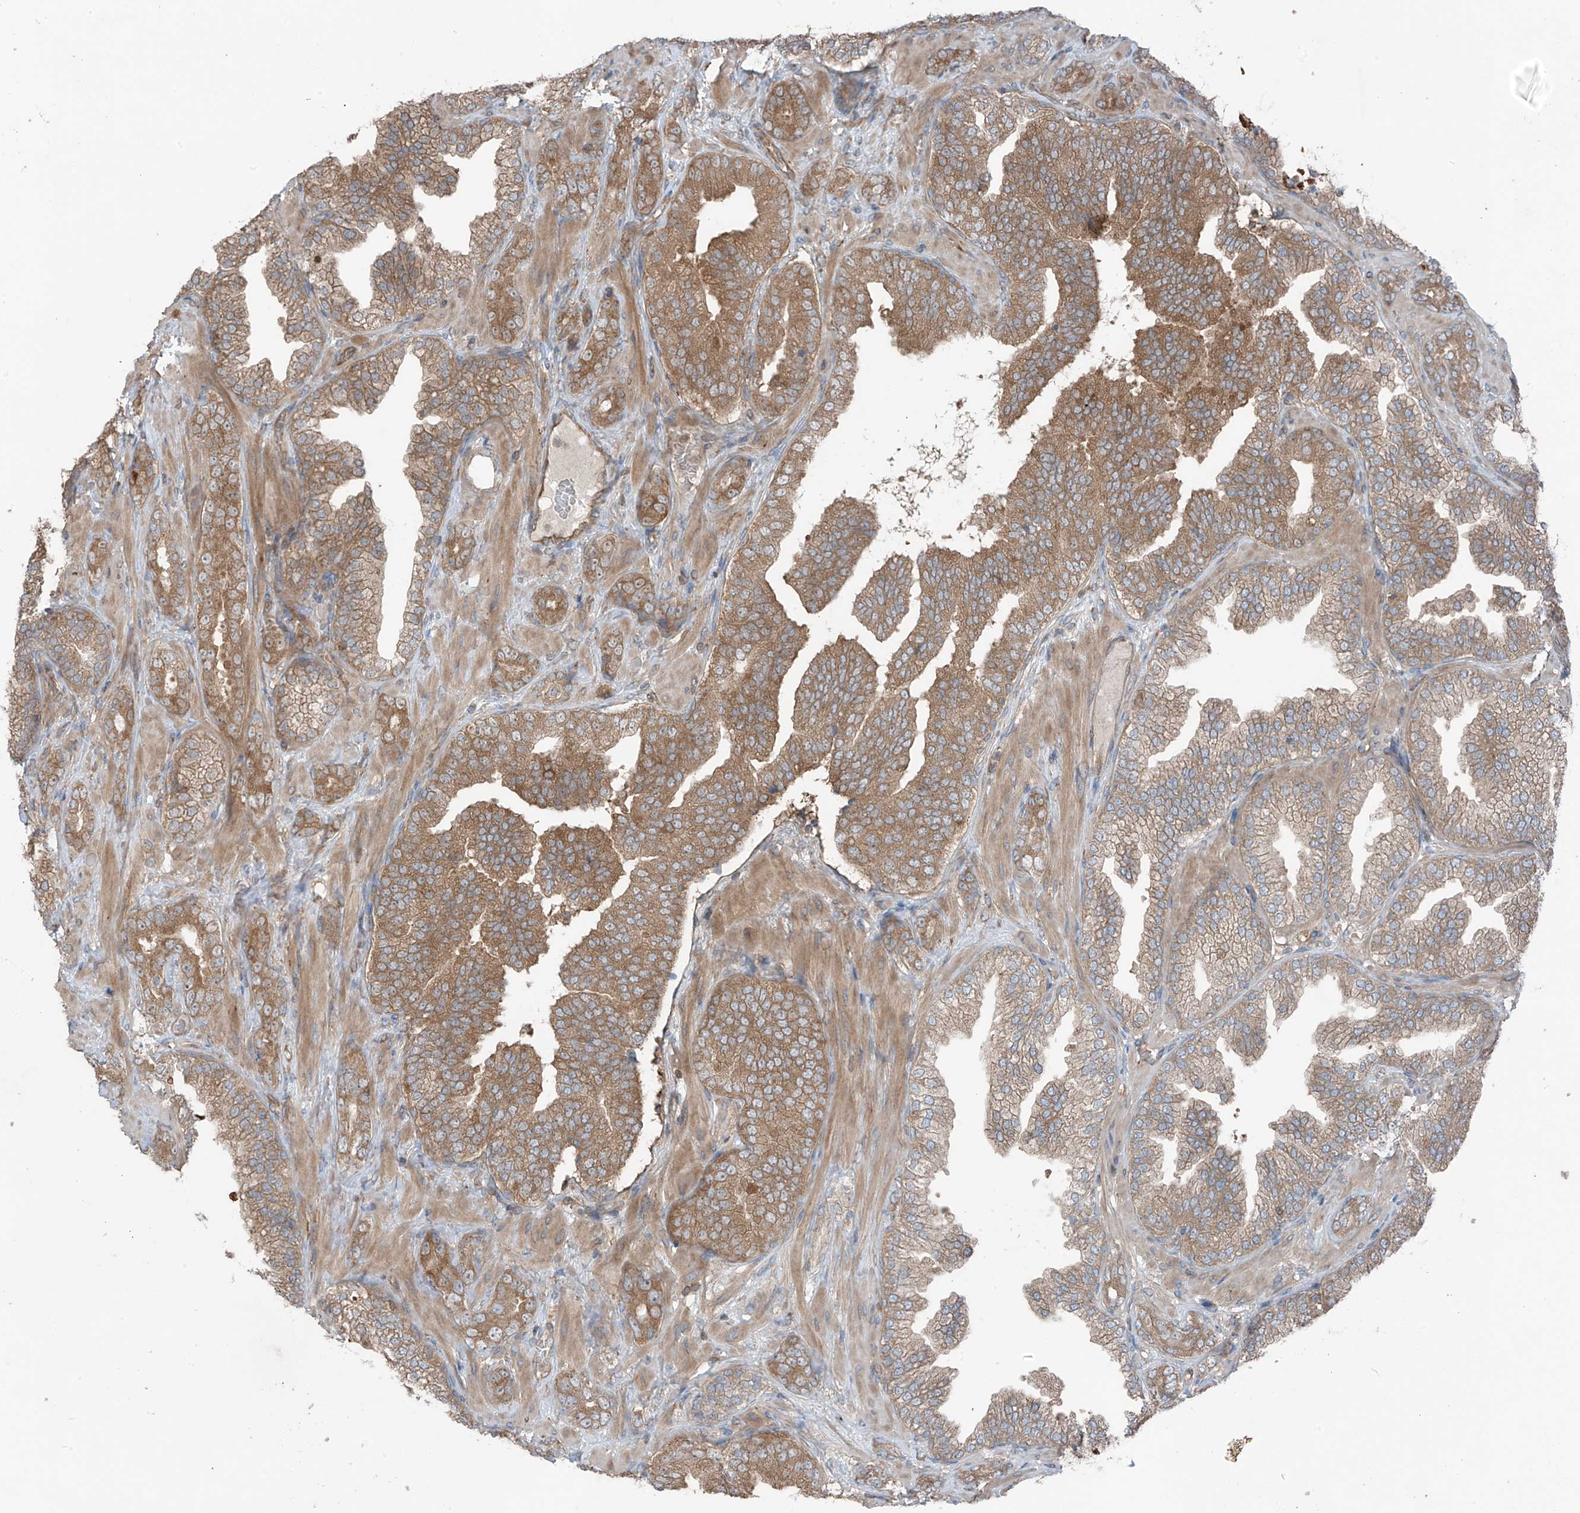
{"staining": {"intensity": "moderate", "quantity": ">75%", "location": "cytoplasmic/membranous"}, "tissue": "prostate cancer", "cell_type": "Tumor cells", "image_type": "cancer", "snomed": [{"axis": "morphology", "description": "Adenocarcinoma, High grade"}, {"axis": "topography", "description": "Prostate"}], "caption": "The immunohistochemical stain shows moderate cytoplasmic/membranous staining in tumor cells of prostate cancer tissue. (DAB = brown stain, brightfield microscopy at high magnification).", "gene": "TXNDC9", "patient": {"sex": "male", "age": 58}}